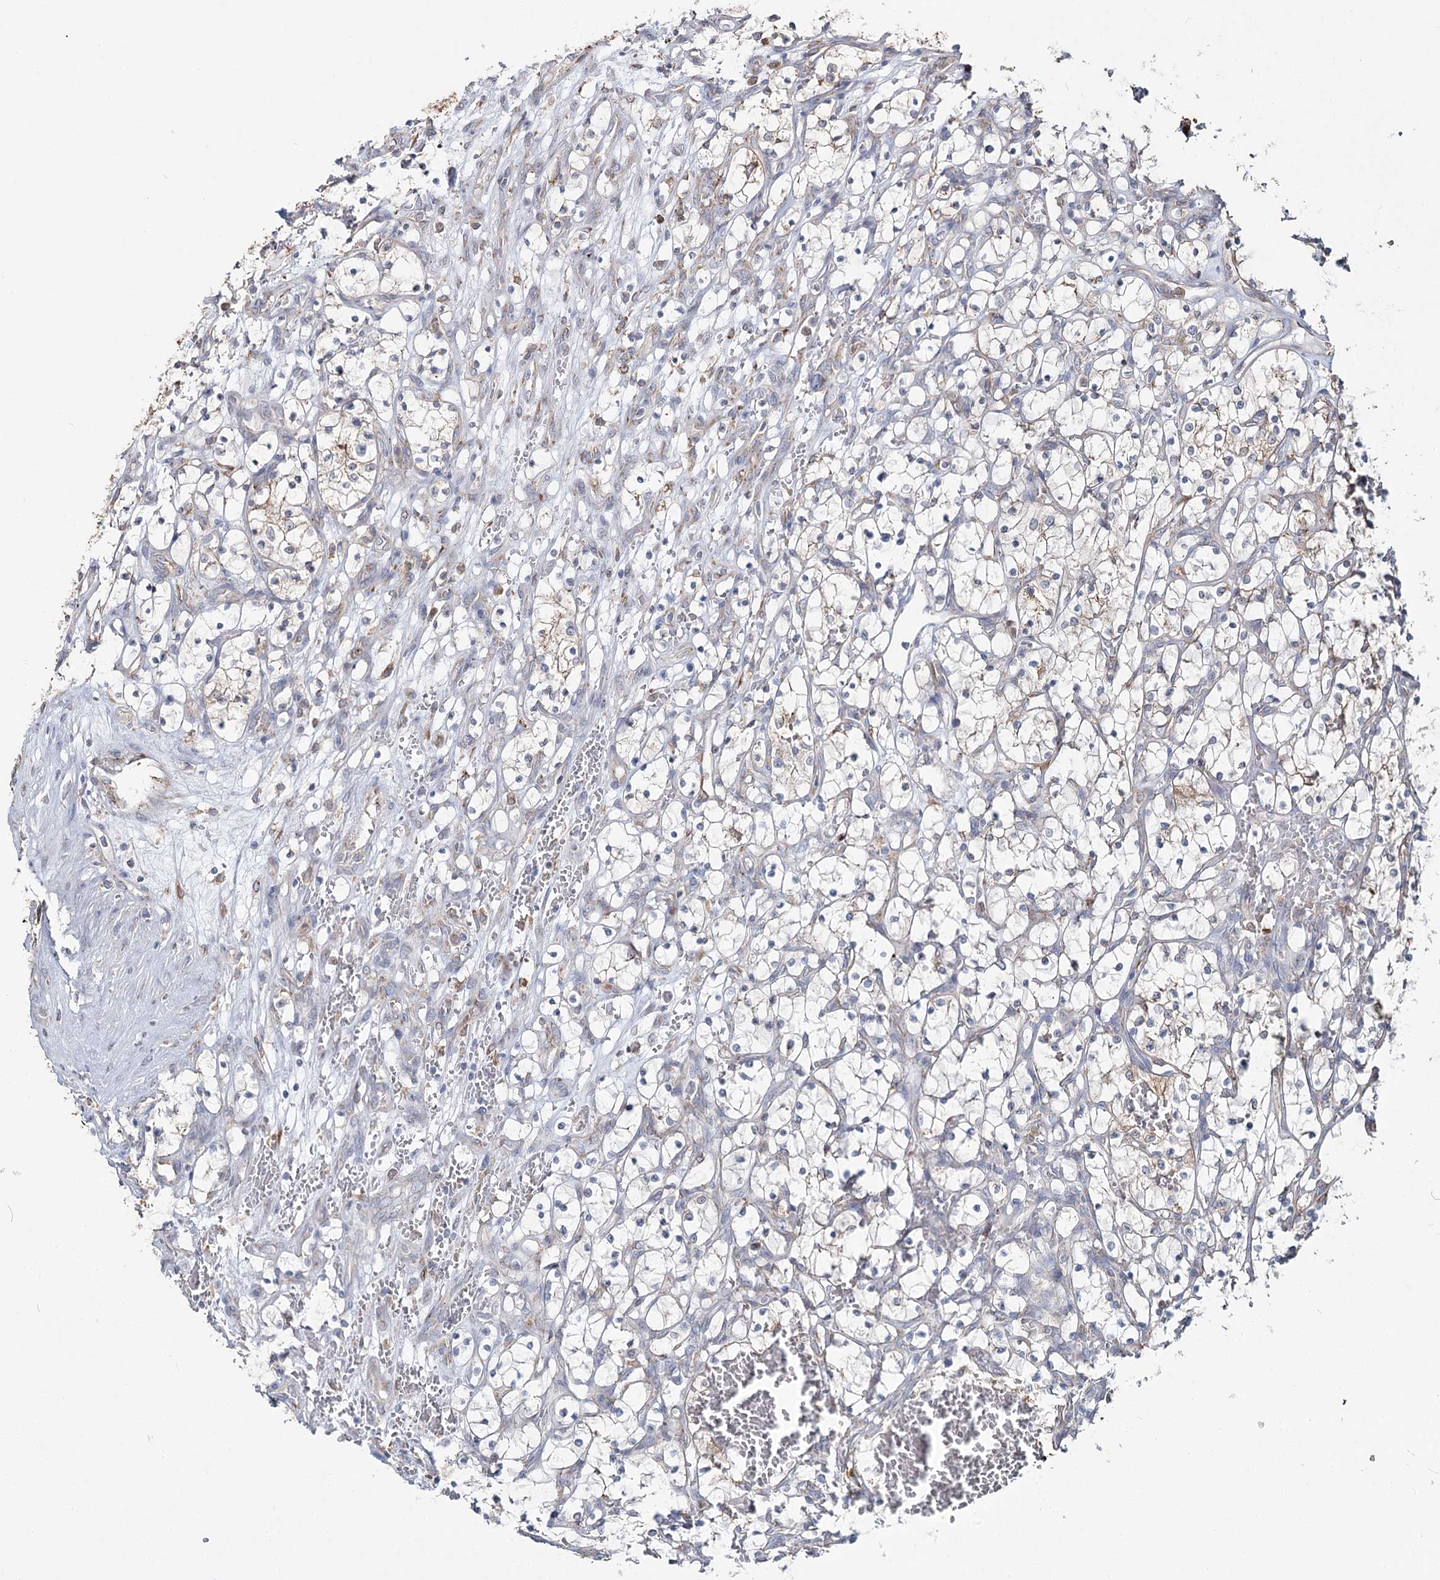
{"staining": {"intensity": "negative", "quantity": "none", "location": "none"}, "tissue": "renal cancer", "cell_type": "Tumor cells", "image_type": "cancer", "snomed": [{"axis": "morphology", "description": "Adenocarcinoma, NOS"}, {"axis": "topography", "description": "Kidney"}], "caption": "High magnification brightfield microscopy of renal adenocarcinoma stained with DAB (3,3'-diaminobenzidine) (brown) and counterstained with hematoxylin (blue): tumor cells show no significant expression.", "gene": "ZCCHC9", "patient": {"sex": "female", "age": 69}}